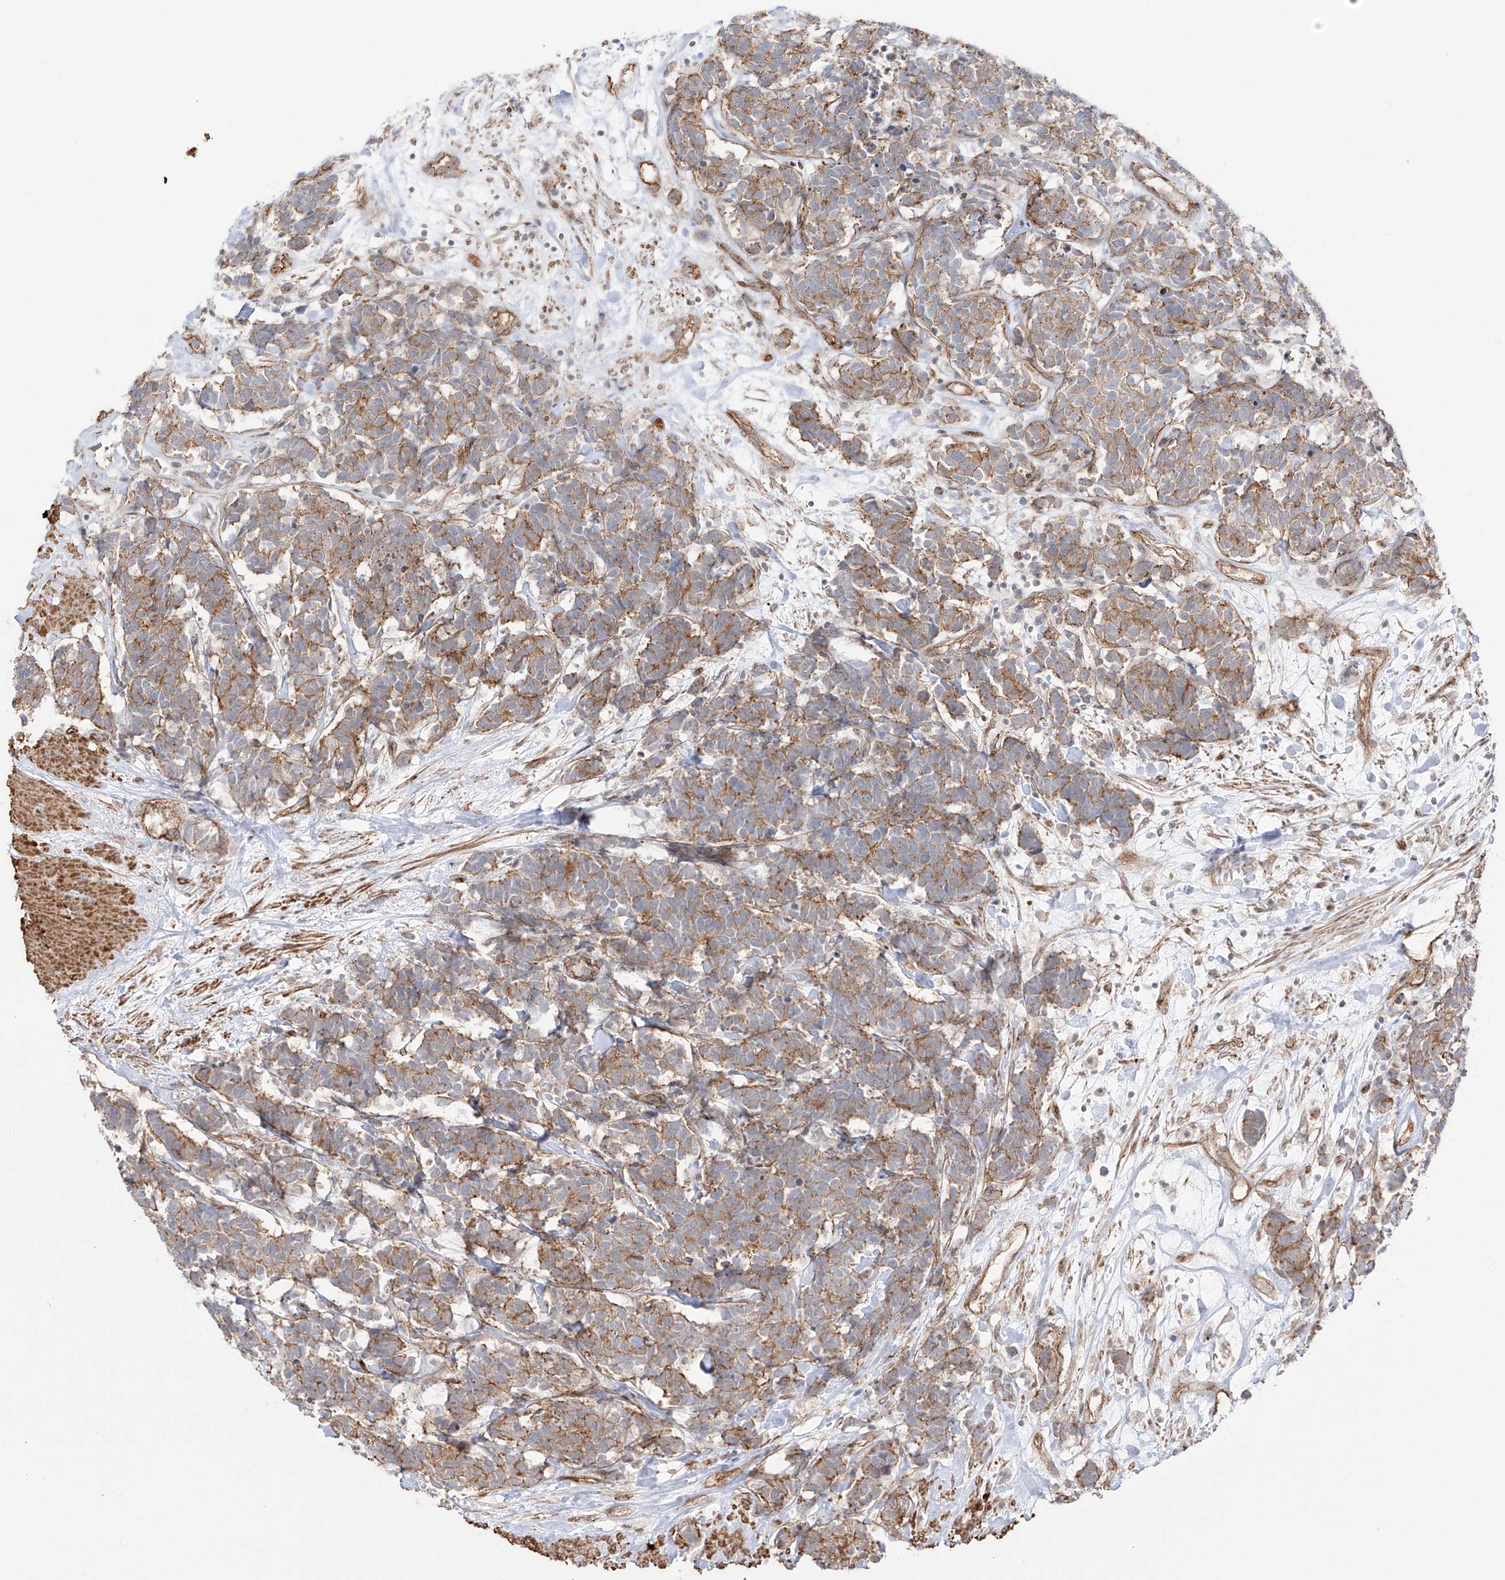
{"staining": {"intensity": "moderate", "quantity": "25%-75%", "location": "cytoplasmic/membranous"}, "tissue": "carcinoid", "cell_type": "Tumor cells", "image_type": "cancer", "snomed": [{"axis": "morphology", "description": "Carcinoma, NOS"}, {"axis": "morphology", "description": "Carcinoid, malignant, NOS"}, {"axis": "topography", "description": "Urinary bladder"}], "caption": "Immunohistochemical staining of human malignant carcinoid shows medium levels of moderate cytoplasmic/membranous protein staining in approximately 25%-75% of tumor cells. (IHC, brightfield microscopy, high magnification).", "gene": "ZNF180", "patient": {"sex": "male", "age": 57}}